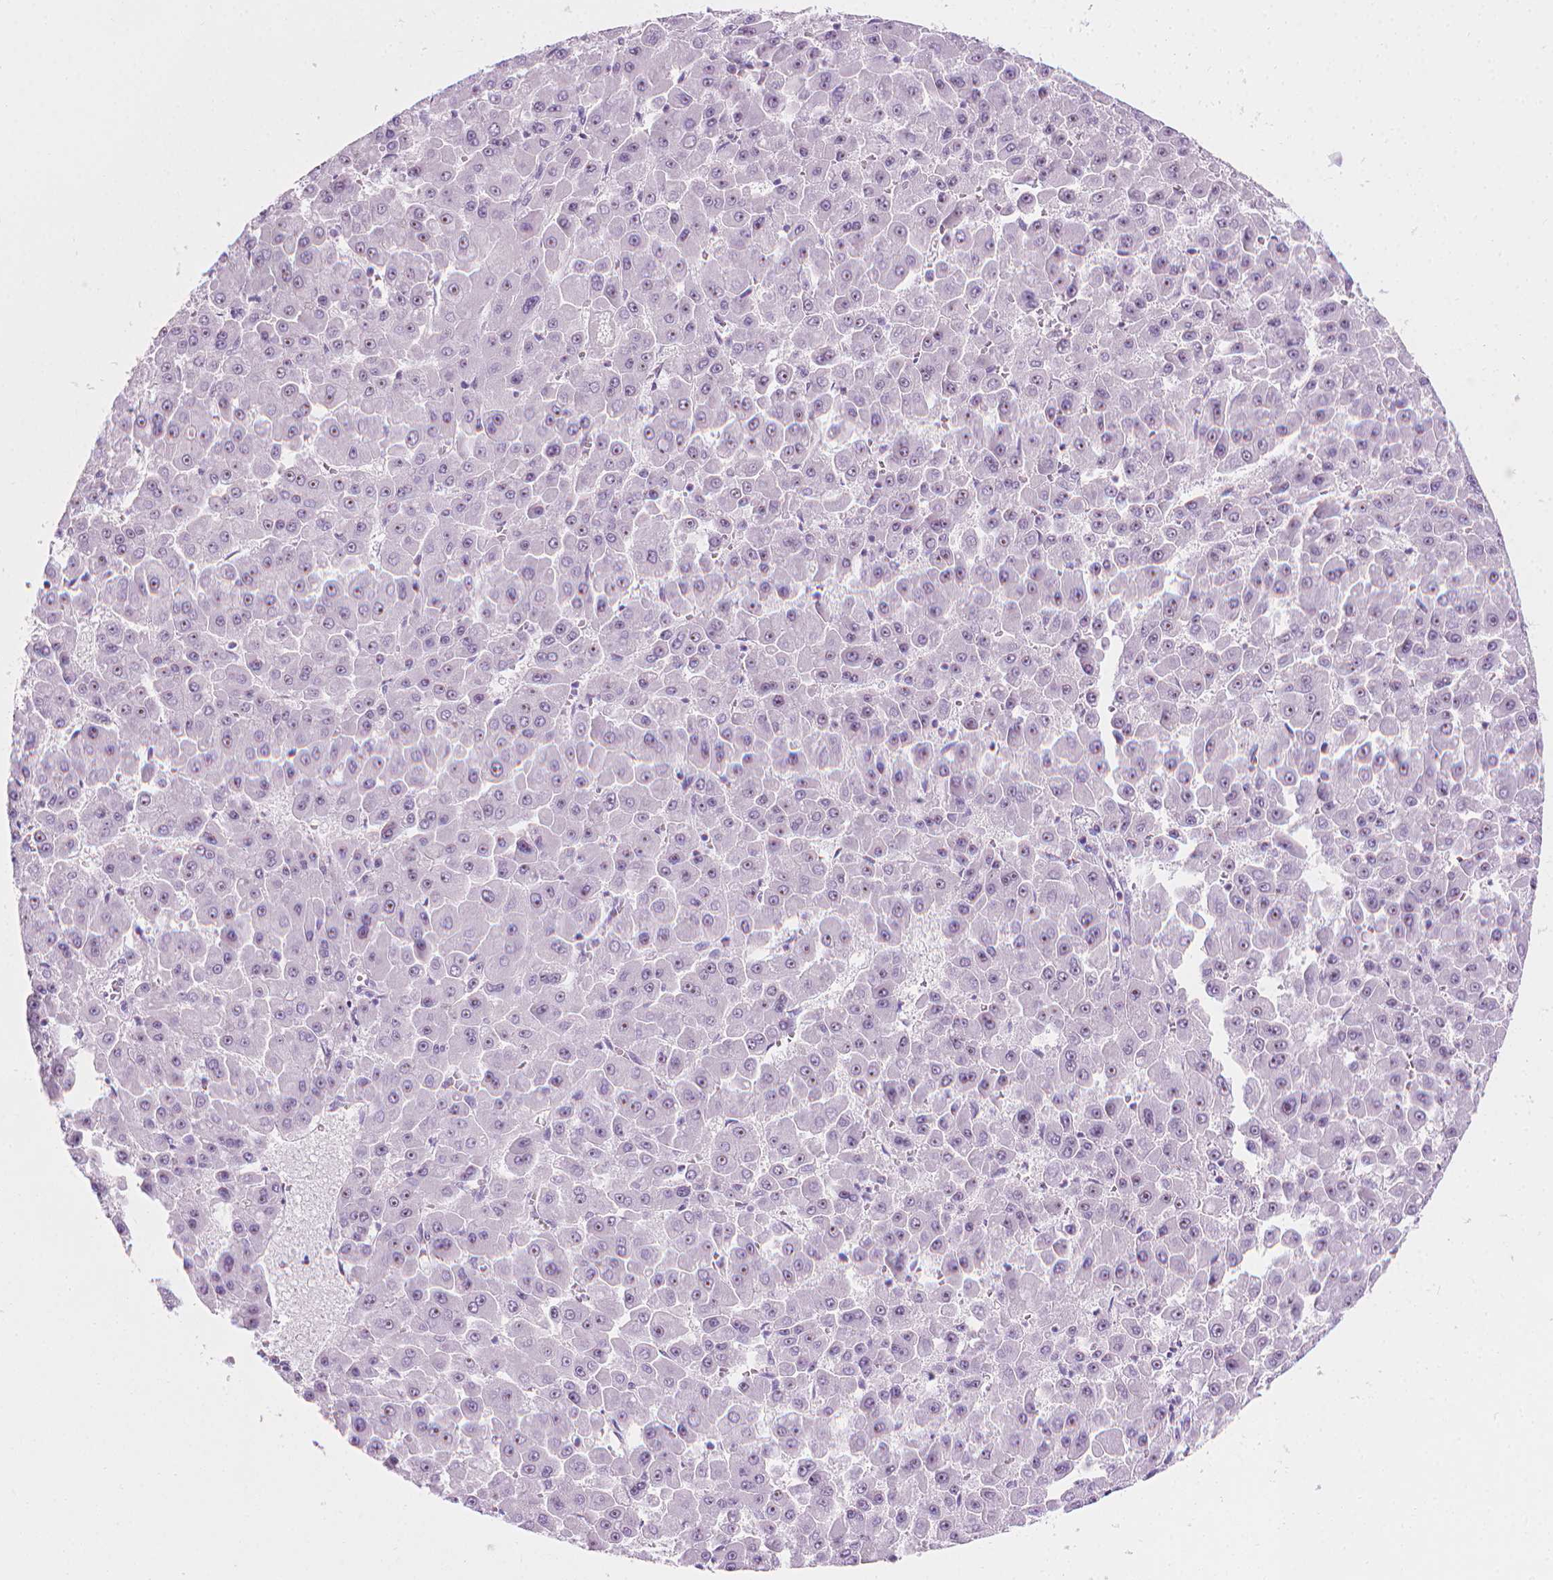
{"staining": {"intensity": "negative", "quantity": "none", "location": "none"}, "tissue": "liver cancer", "cell_type": "Tumor cells", "image_type": "cancer", "snomed": [{"axis": "morphology", "description": "Carcinoma, Hepatocellular, NOS"}, {"axis": "topography", "description": "Liver"}], "caption": "A histopathology image of liver cancer stained for a protein demonstrates no brown staining in tumor cells.", "gene": "NOL7", "patient": {"sex": "male", "age": 78}}